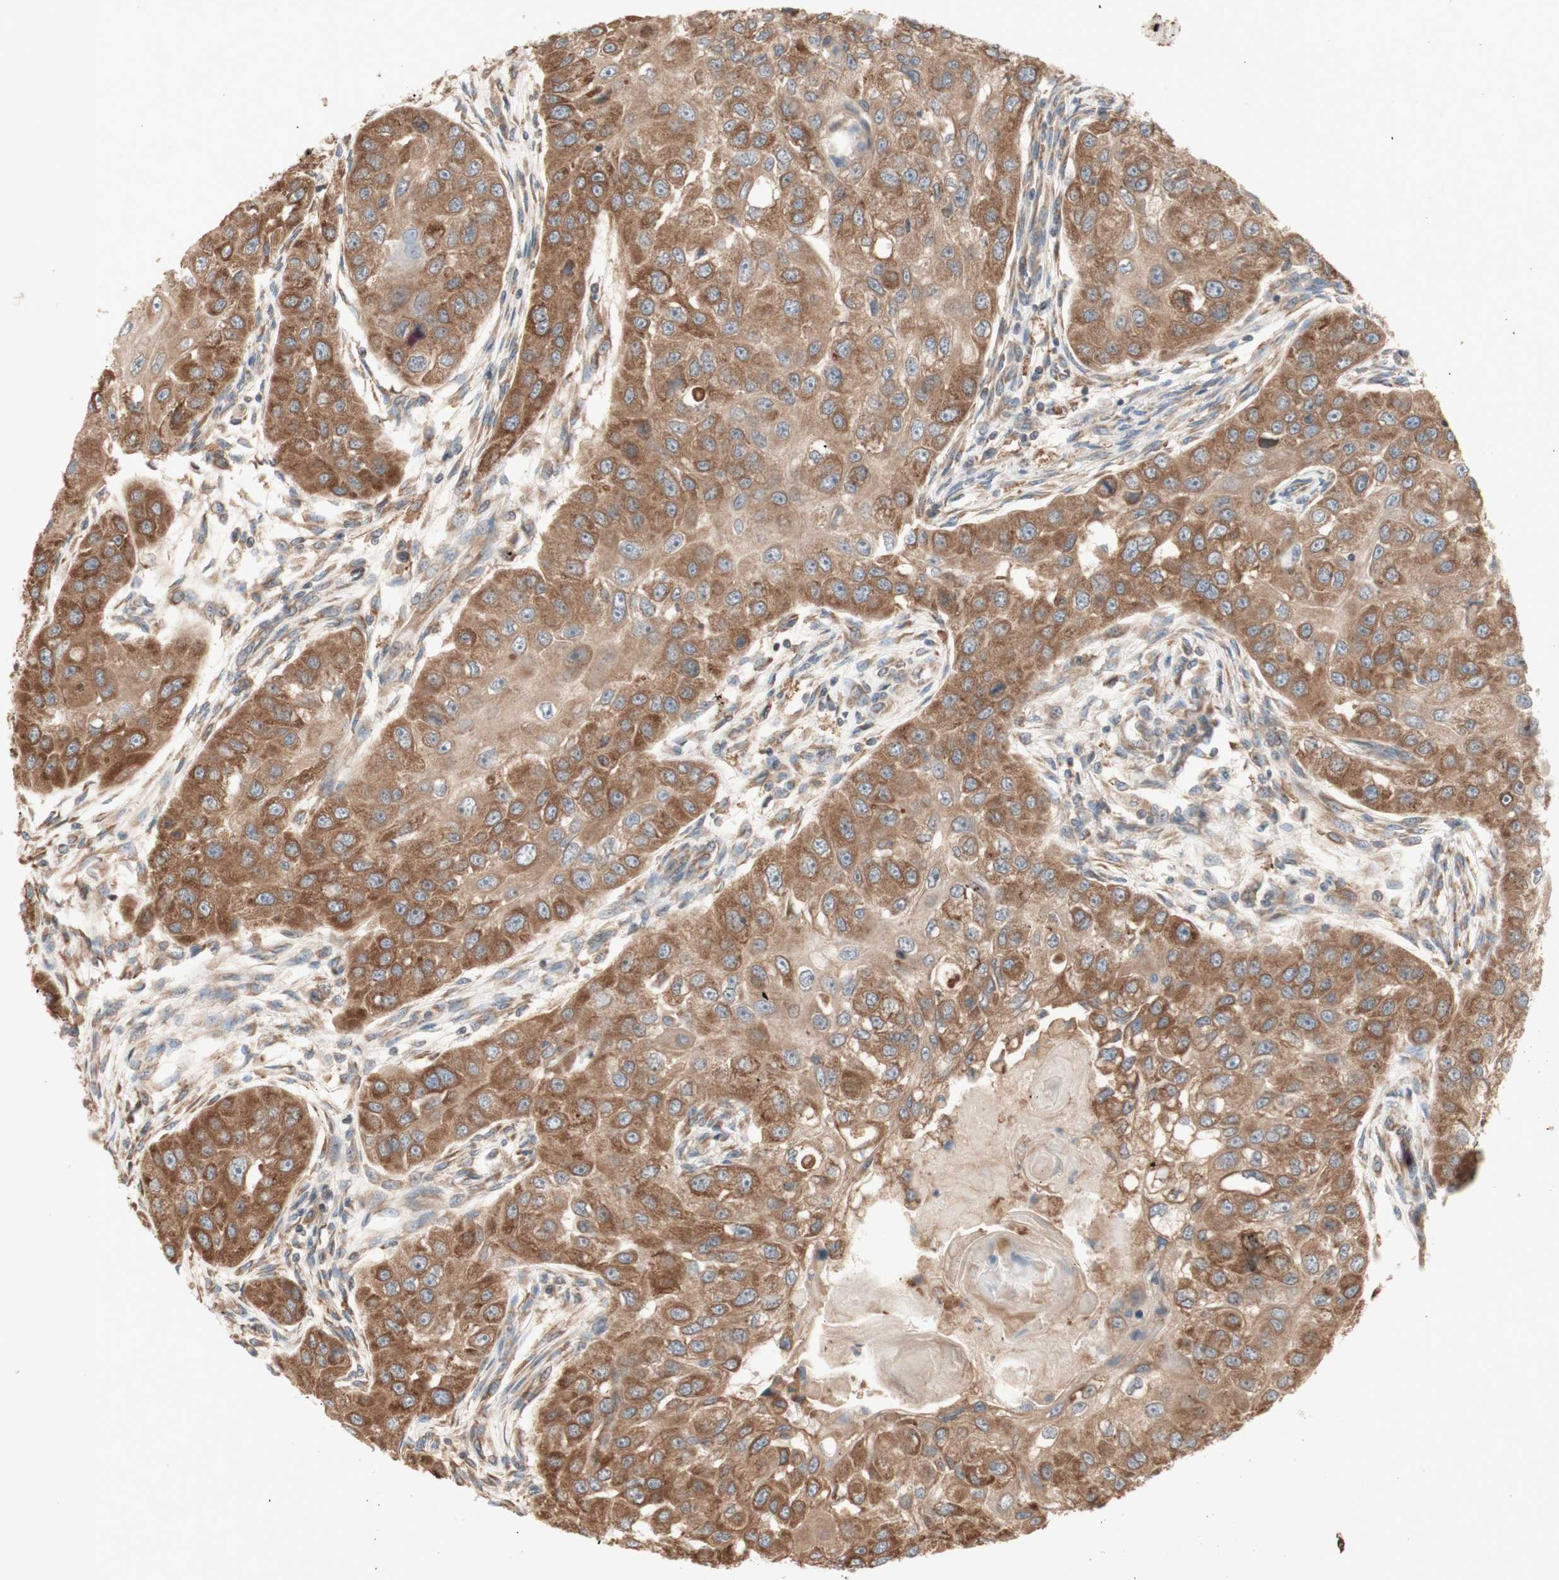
{"staining": {"intensity": "moderate", "quantity": ">75%", "location": "cytoplasmic/membranous"}, "tissue": "head and neck cancer", "cell_type": "Tumor cells", "image_type": "cancer", "snomed": [{"axis": "morphology", "description": "Normal tissue, NOS"}, {"axis": "morphology", "description": "Squamous cell carcinoma, NOS"}, {"axis": "topography", "description": "Skeletal muscle"}, {"axis": "topography", "description": "Head-Neck"}], "caption": "IHC of squamous cell carcinoma (head and neck) reveals medium levels of moderate cytoplasmic/membranous positivity in approximately >75% of tumor cells.", "gene": "SOCS2", "patient": {"sex": "male", "age": 51}}